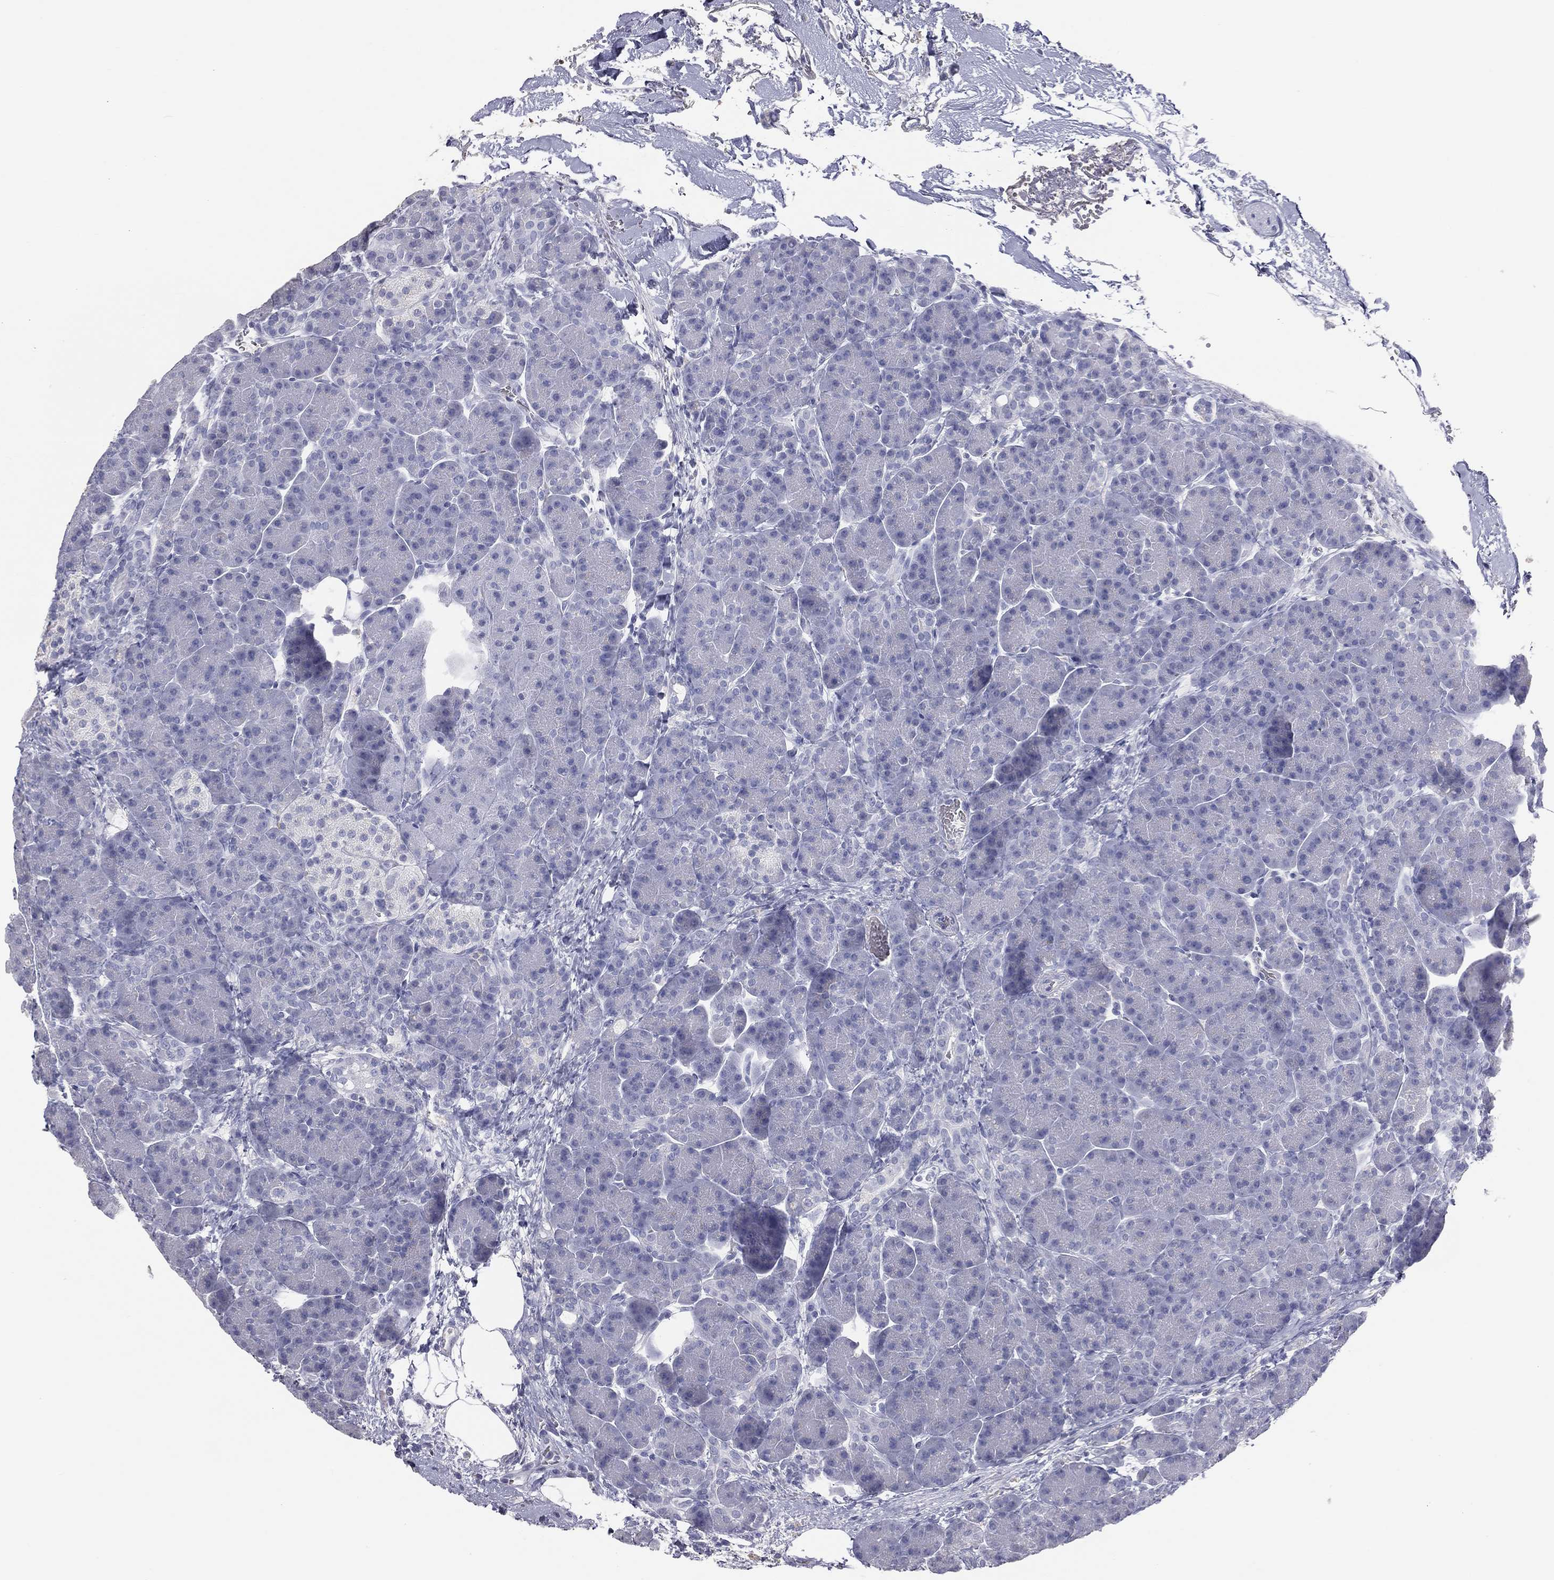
{"staining": {"intensity": "negative", "quantity": "none", "location": "none"}, "tissue": "pancreas", "cell_type": "Exocrine glandular cells", "image_type": "normal", "snomed": [{"axis": "morphology", "description": "Normal tissue, NOS"}, {"axis": "topography", "description": "Pancreas"}], "caption": "An immunohistochemistry image of benign pancreas is shown. There is no staining in exocrine glandular cells of pancreas.", "gene": "ESX1", "patient": {"sex": "female", "age": 63}}